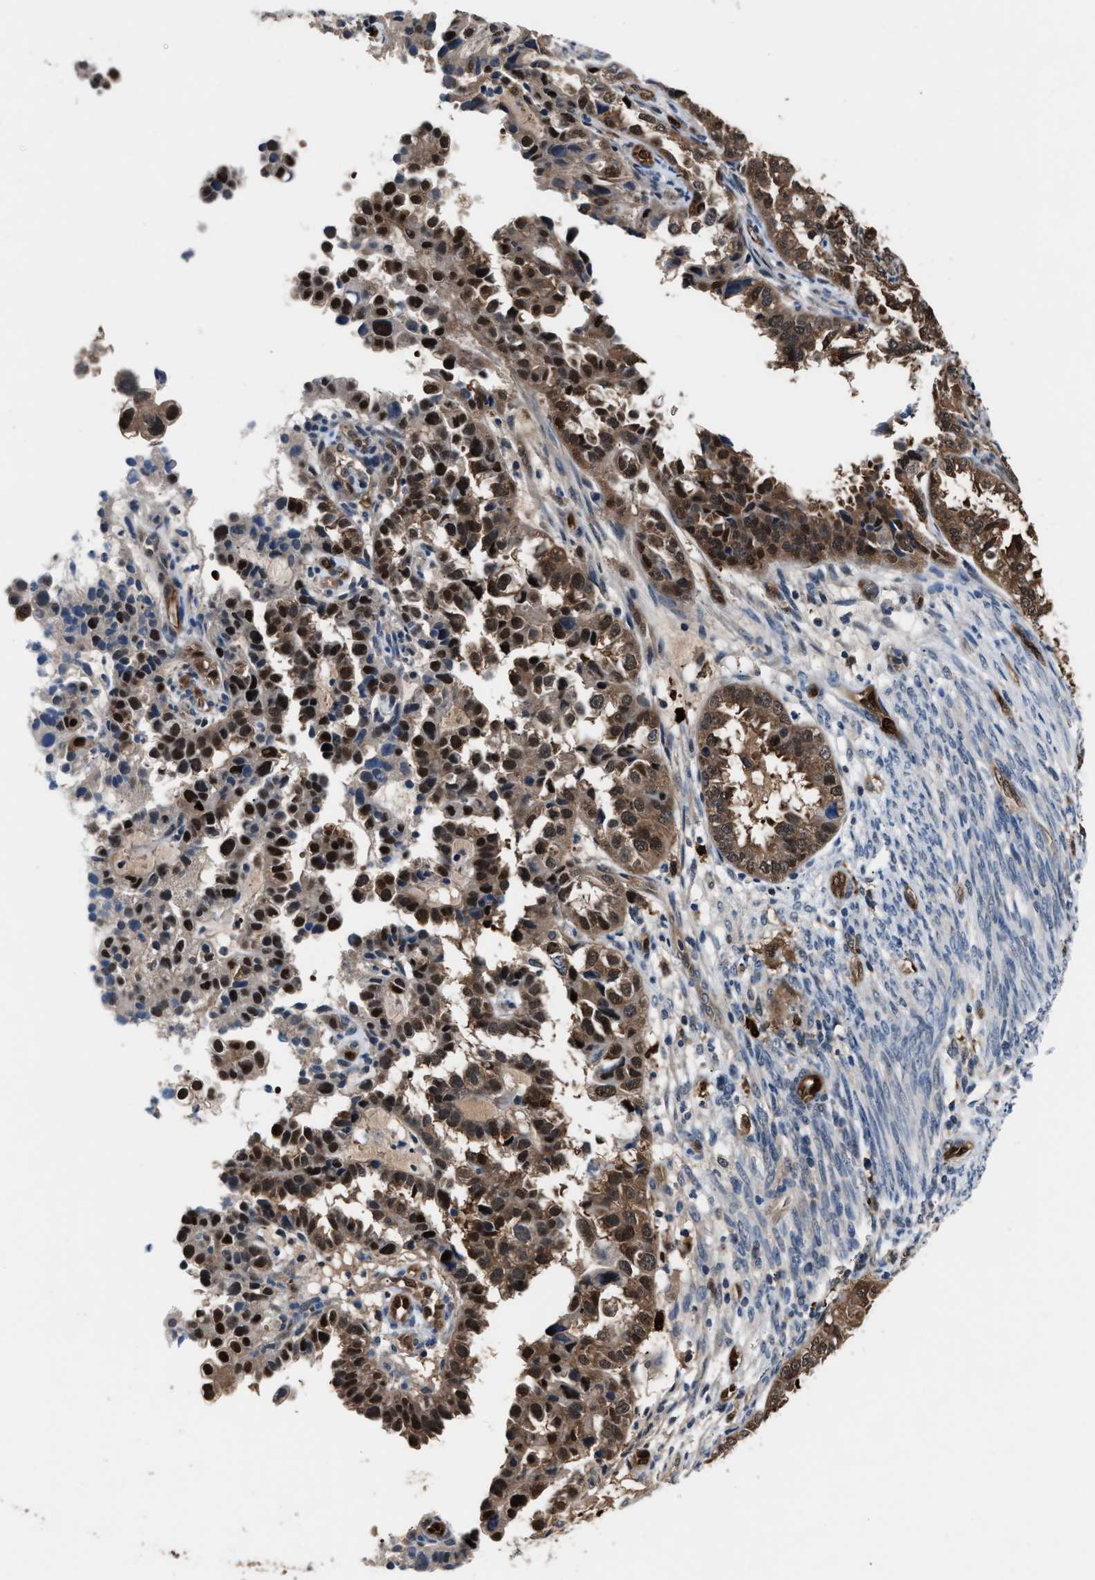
{"staining": {"intensity": "strong", "quantity": "25%-75%", "location": "cytoplasmic/membranous,nuclear"}, "tissue": "endometrial cancer", "cell_type": "Tumor cells", "image_type": "cancer", "snomed": [{"axis": "morphology", "description": "Adenocarcinoma, NOS"}, {"axis": "topography", "description": "Endometrium"}], "caption": "A histopathology image of human endometrial cancer (adenocarcinoma) stained for a protein shows strong cytoplasmic/membranous and nuclear brown staining in tumor cells.", "gene": "PPA1", "patient": {"sex": "female", "age": 85}}